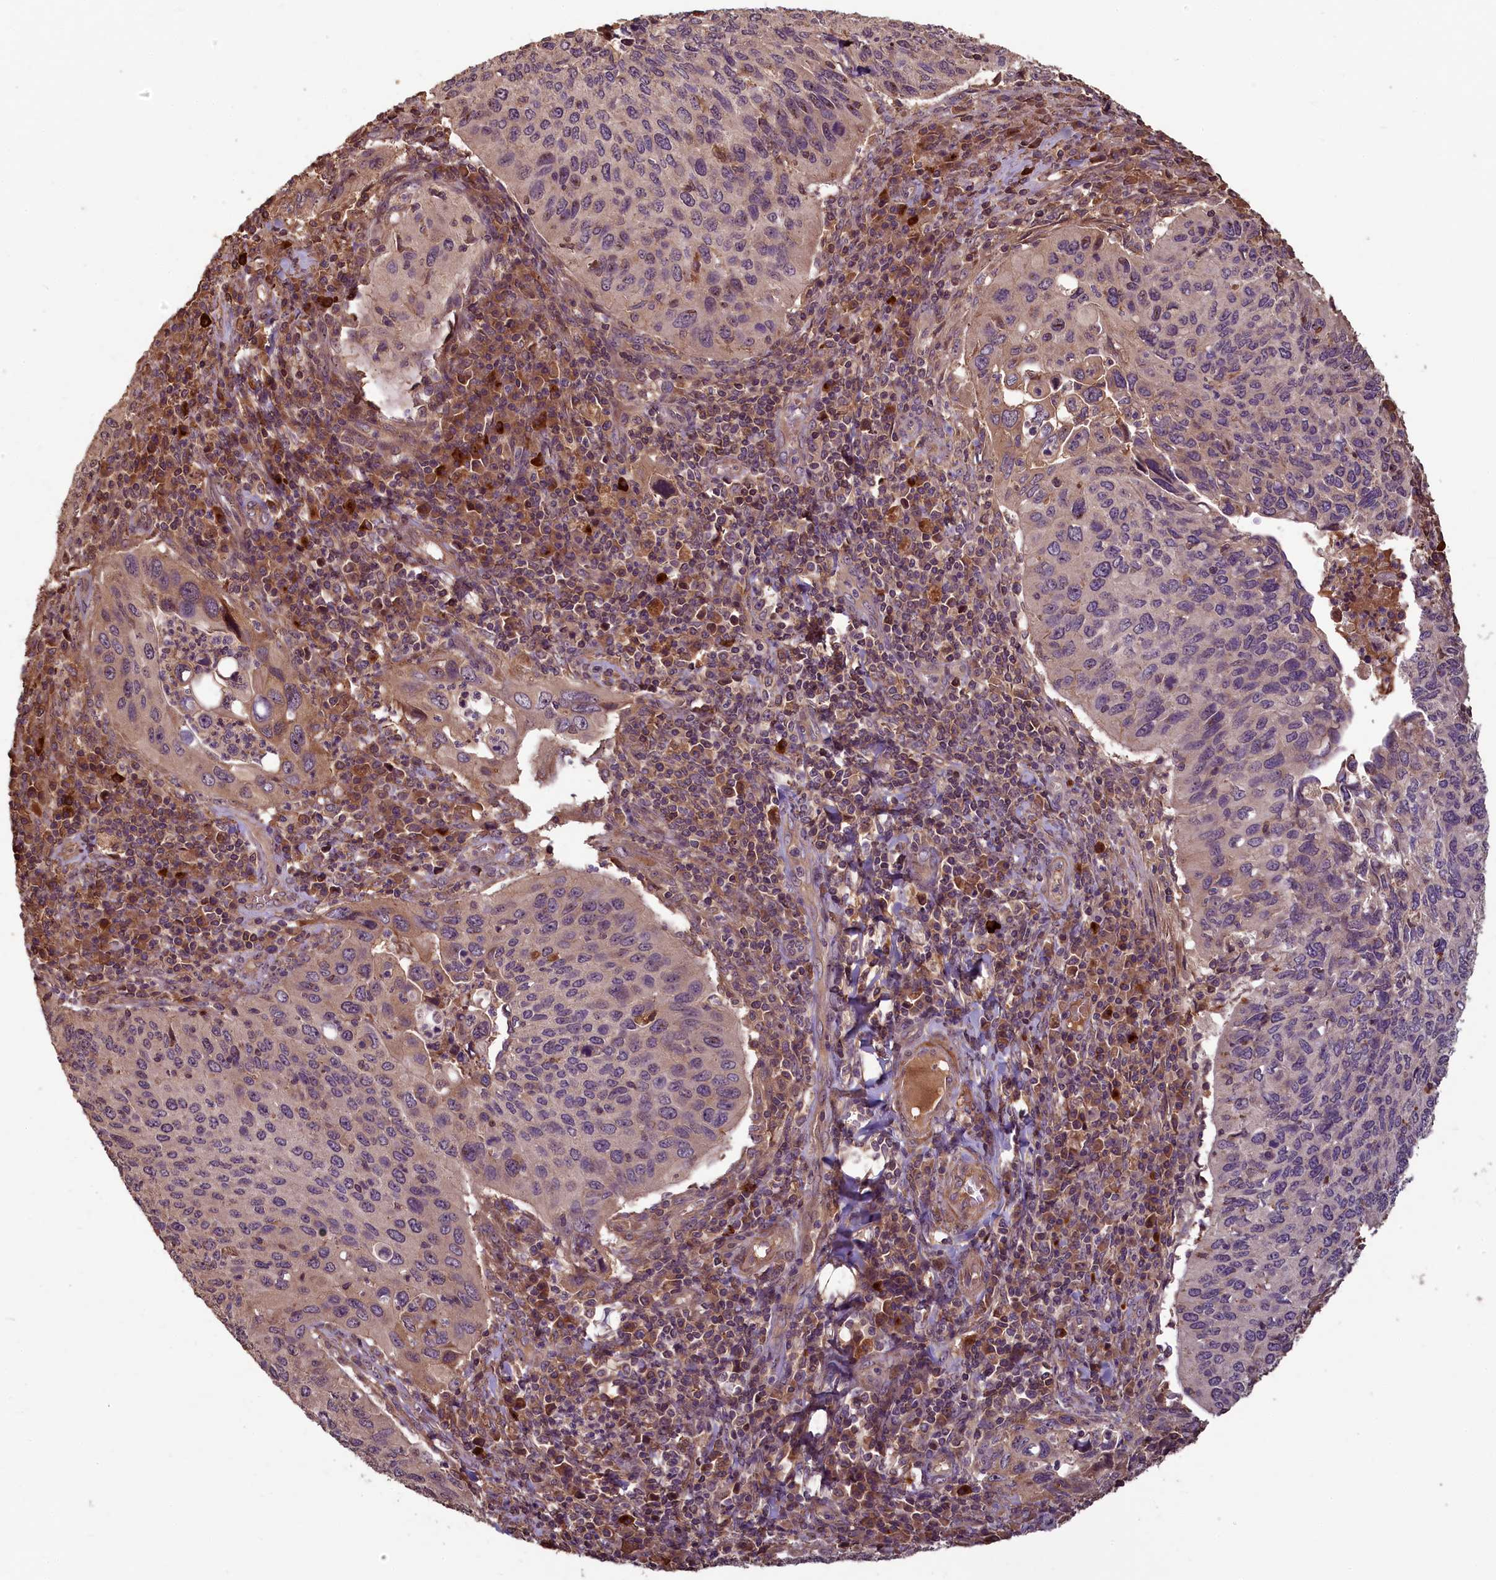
{"staining": {"intensity": "weak", "quantity": "<25%", "location": "cytoplasmic/membranous"}, "tissue": "cervical cancer", "cell_type": "Tumor cells", "image_type": "cancer", "snomed": [{"axis": "morphology", "description": "Squamous cell carcinoma, NOS"}, {"axis": "topography", "description": "Cervix"}], "caption": "Immunohistochemistry image of squamous cell carcinoma (cervical) stained for a protein (brown), which shows no staining in tumor cells.", "gene": "NUDT6", "patient": {"sex": "female", "age": 38}}